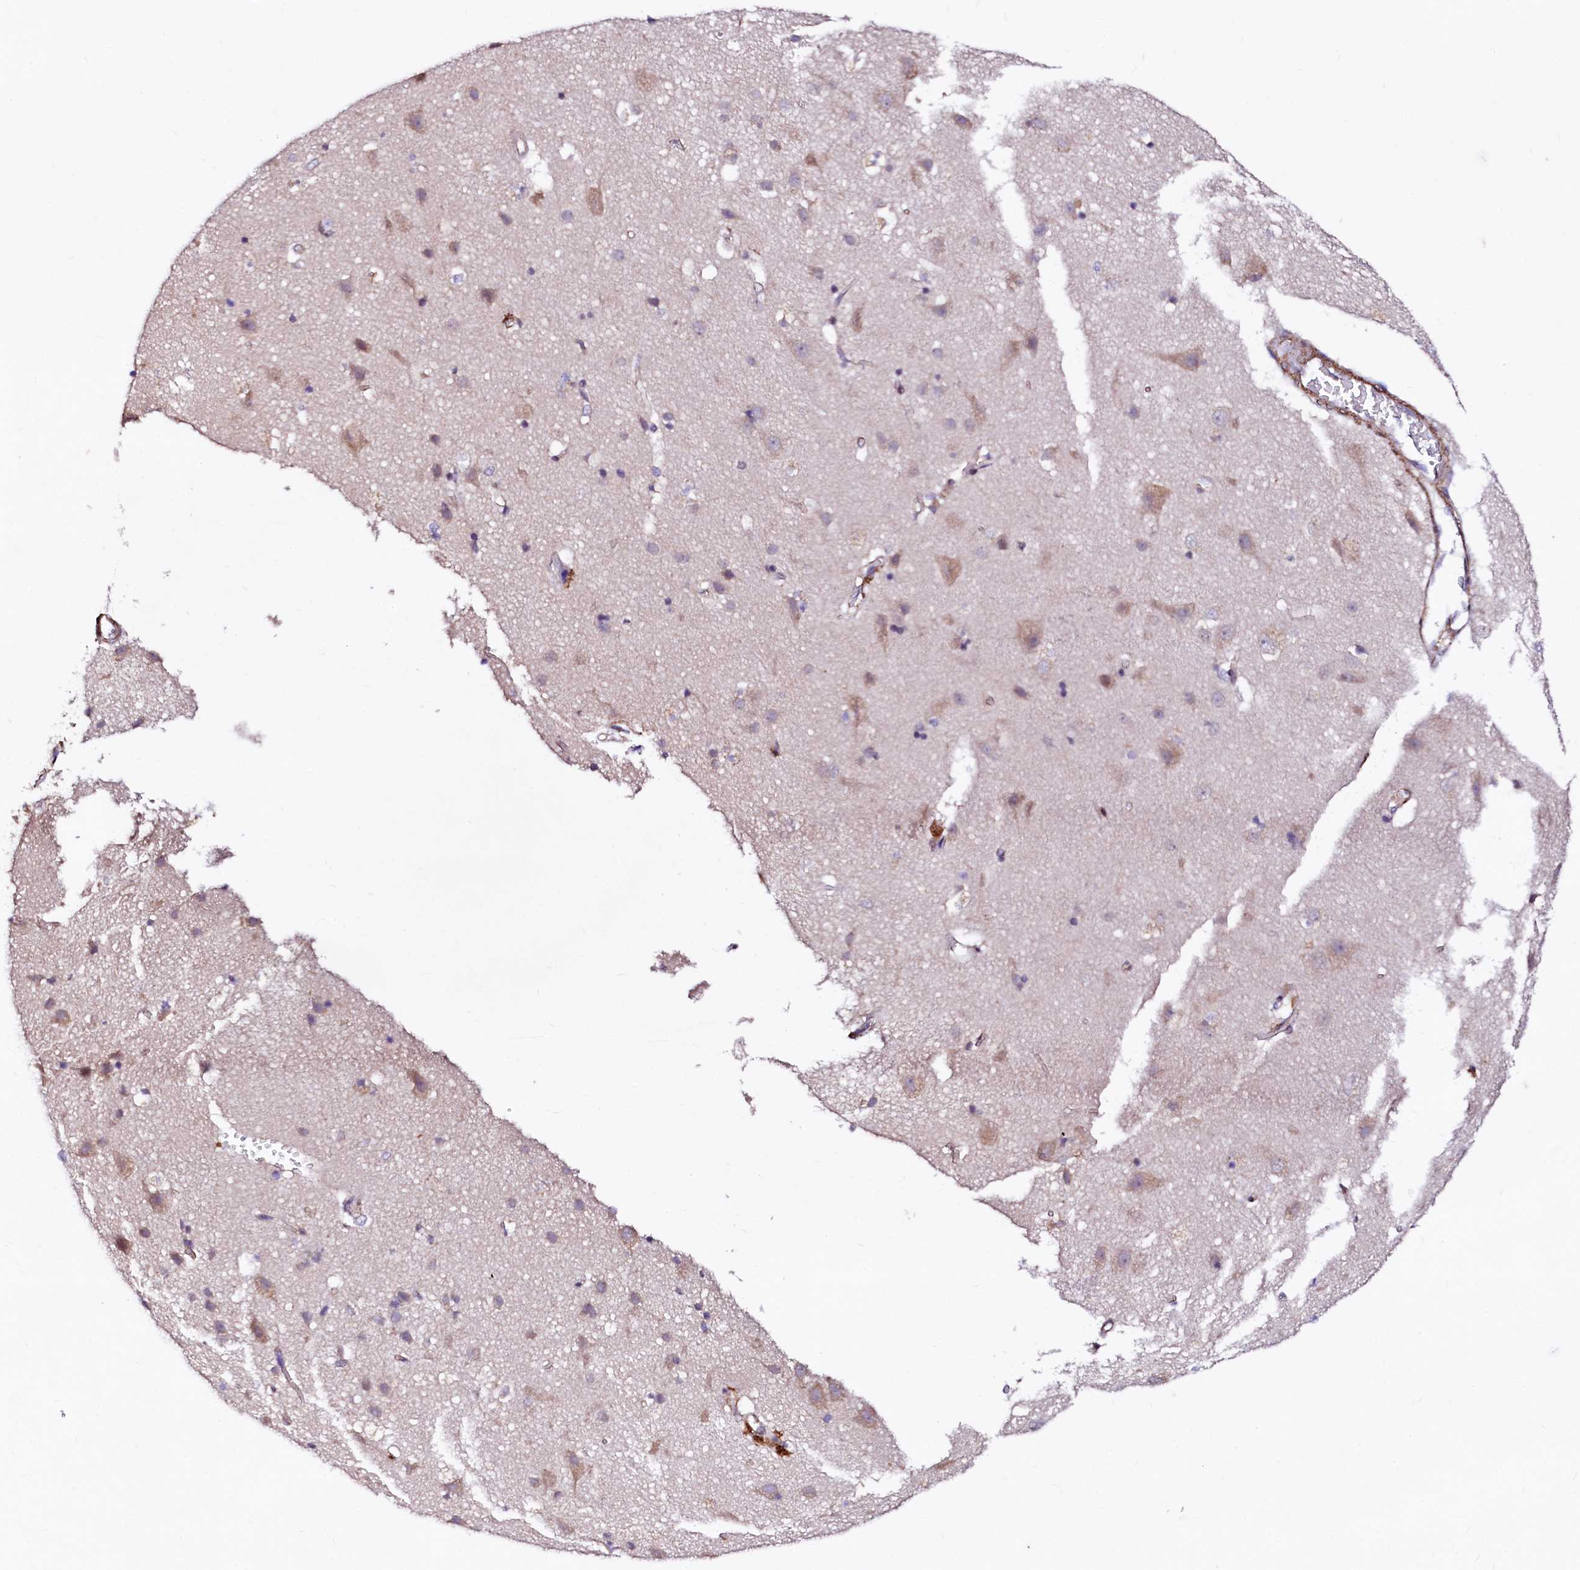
{"staining": {"intensity": "moderate", "quantity": "25%-75%", "location": "cytoplasmic/membranous"}, "tissue": "cerebral cortex", "cell_type": "Endothelial cells", "image_type": "normal", "snomed": [{"axis": "morphology", "description": "Normal tissue, NOS"}, {"axis": "topography", "description": "Cerebral cortex"}], "caption": "Brown immunohistochemical staining in unremarkable cerebral cortex reveals moderate cytoplasmic/membranous expression in about 25%-75% of endothelial cells.", "gene": "GPR176", "patient": {"sex": "male", "age": 54}}